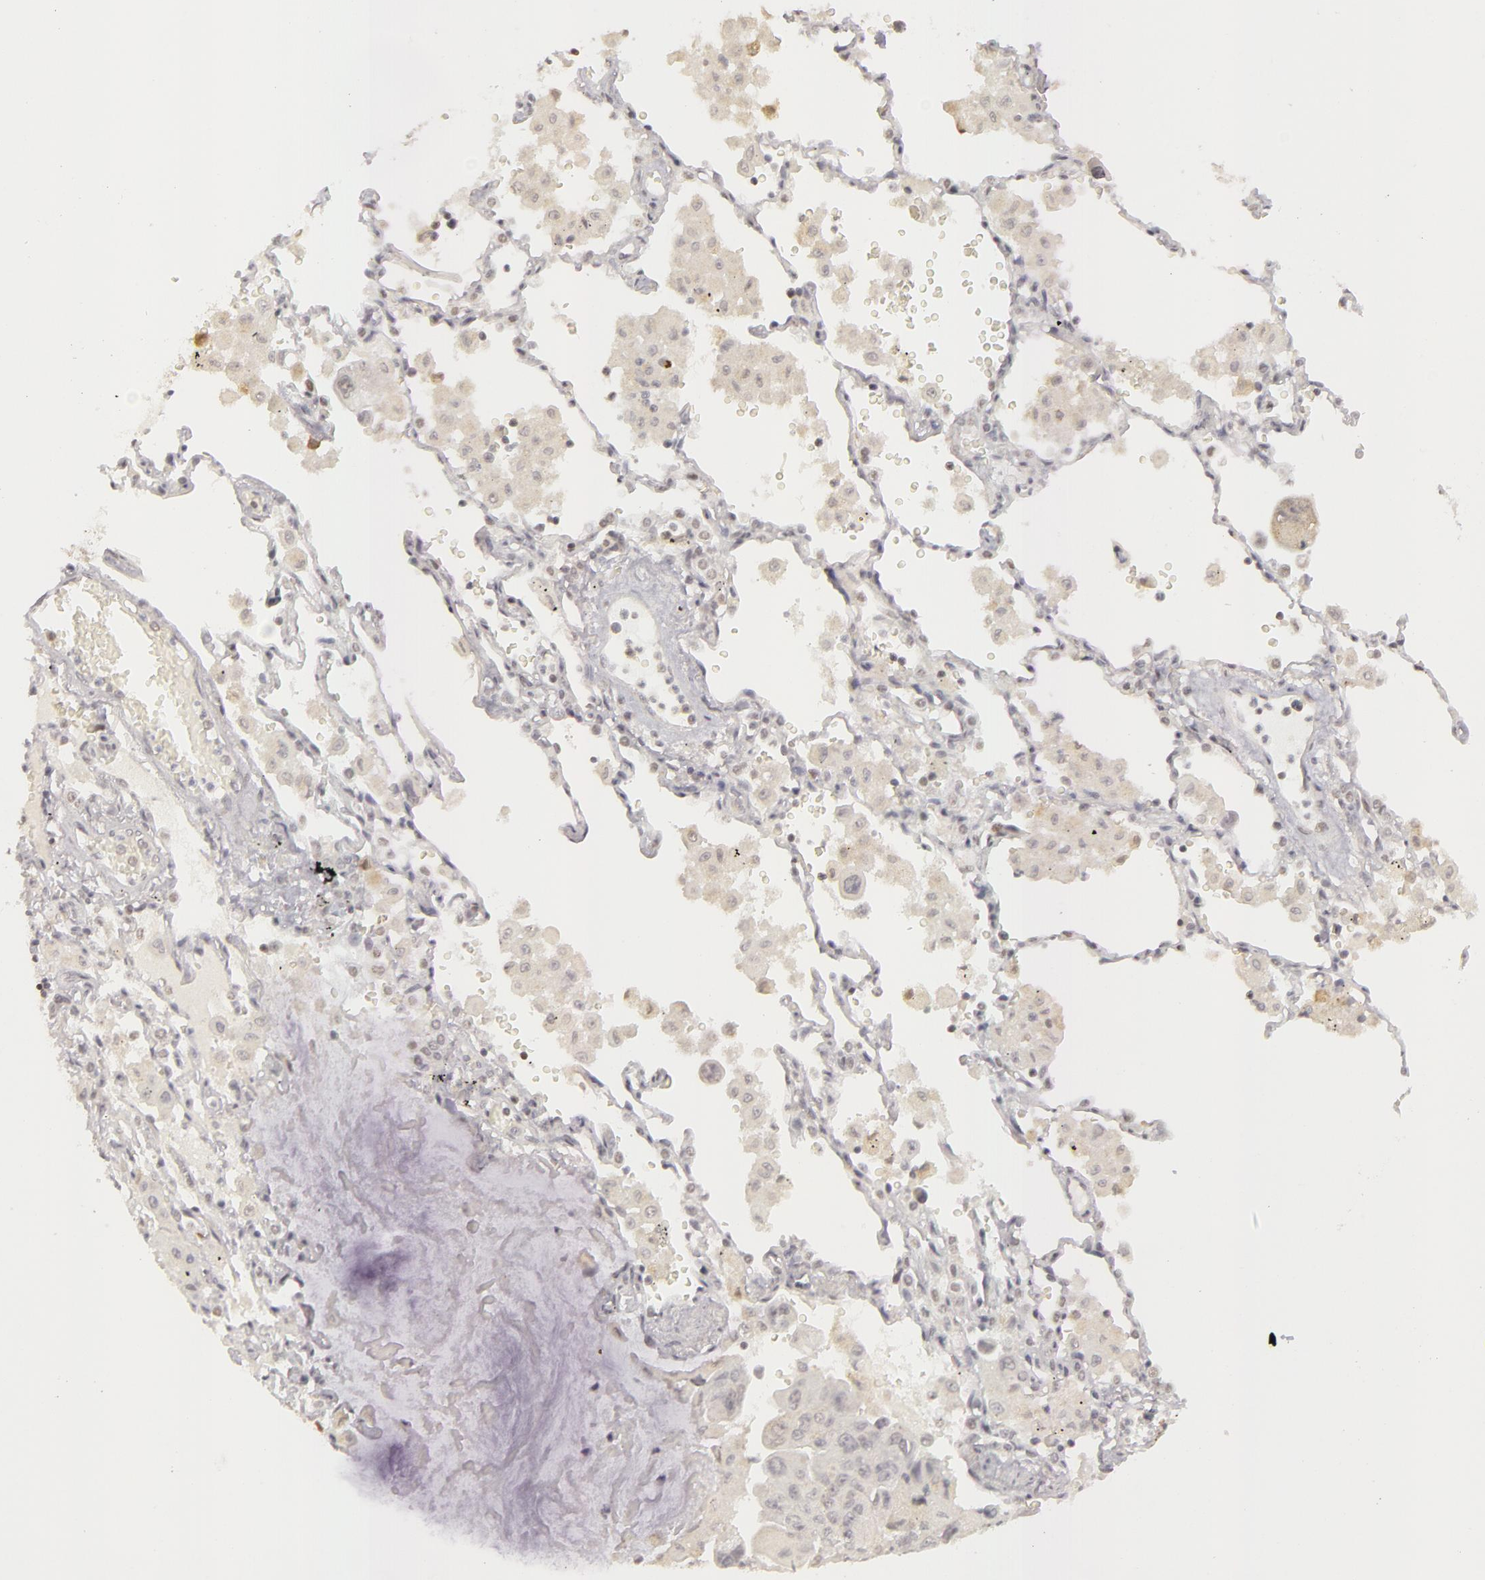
{"staining": {"intensity": "negative", "quantity": "none", "location": "none"}, "tissue": "lung cancer", "cell_type": "Tumor cells", "image_type": "cancer", "snomed": [{"axis": "morphology", "description": "Adenocarcinoma, NOS"}, {"axis": "topography", "description": "Lung"}], "caption": "Immunohistochemistry of lung cancer exhibits no staining in tumor cells.", "gene": "RRP7A", "patient": {"sex": "male", "age": 64}}